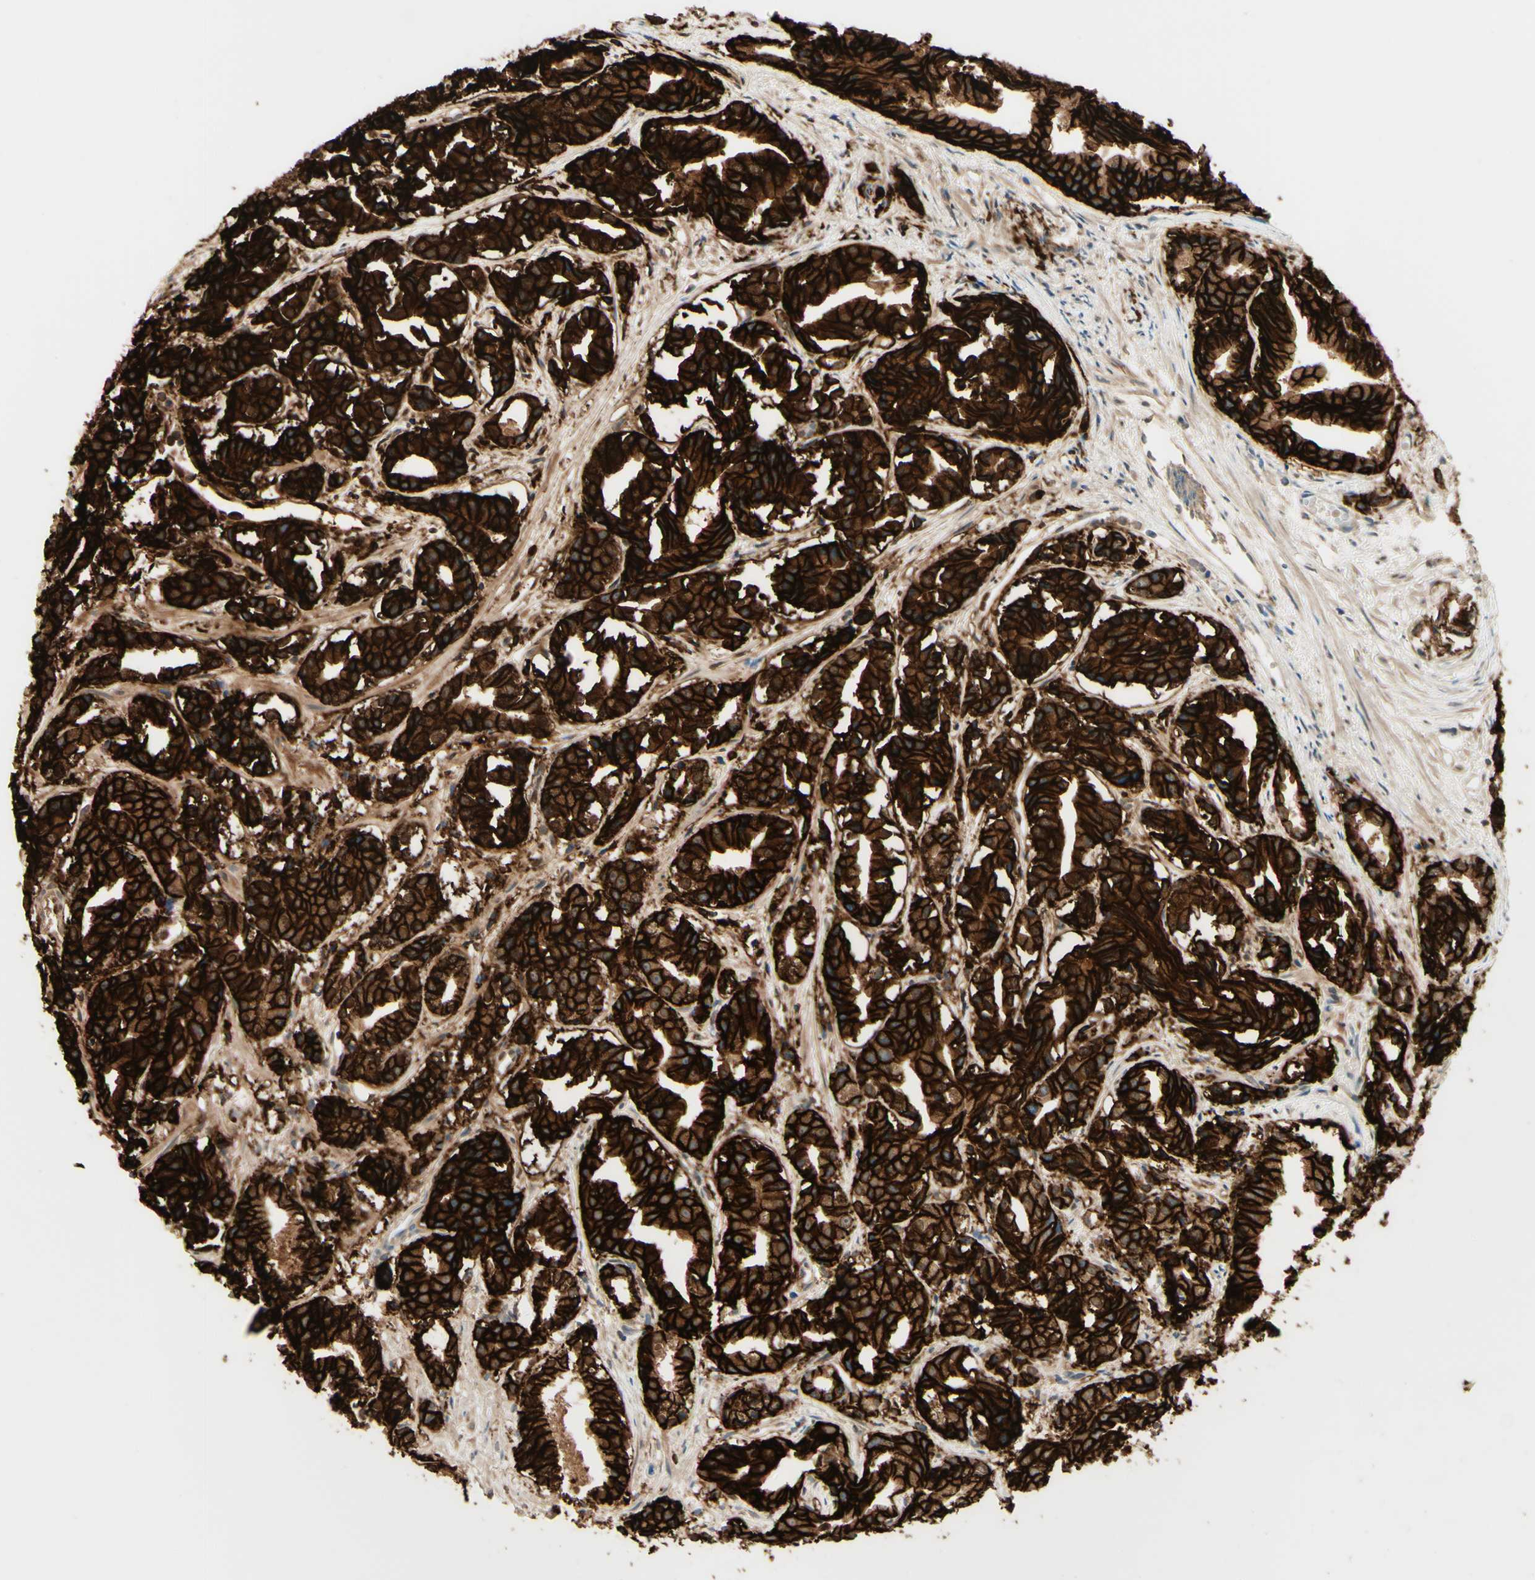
{"staining": {"intensity": "strong", "quantity": ">75%", "location": "cytoplasmic/membranous"}, "tissue": "prostate cancer", "cell_type": "Tumor cells", "image_type": "cancer", "snomed": [{"axis": "morphology", "description": "Adenocarcinoma, Low grade"}, {"axis": "topography", "description": "Prostate"}], "caption": "Prostate cancer (adenocarcinoma (low-grade)) tissue exhibits strong cytoplasmic/membranous positivity in approximately >75% of tumor cells, visualized by immunohistochemistry.", "gene": "ALCAM", "patient": {"sex": "male", "age": 72}}